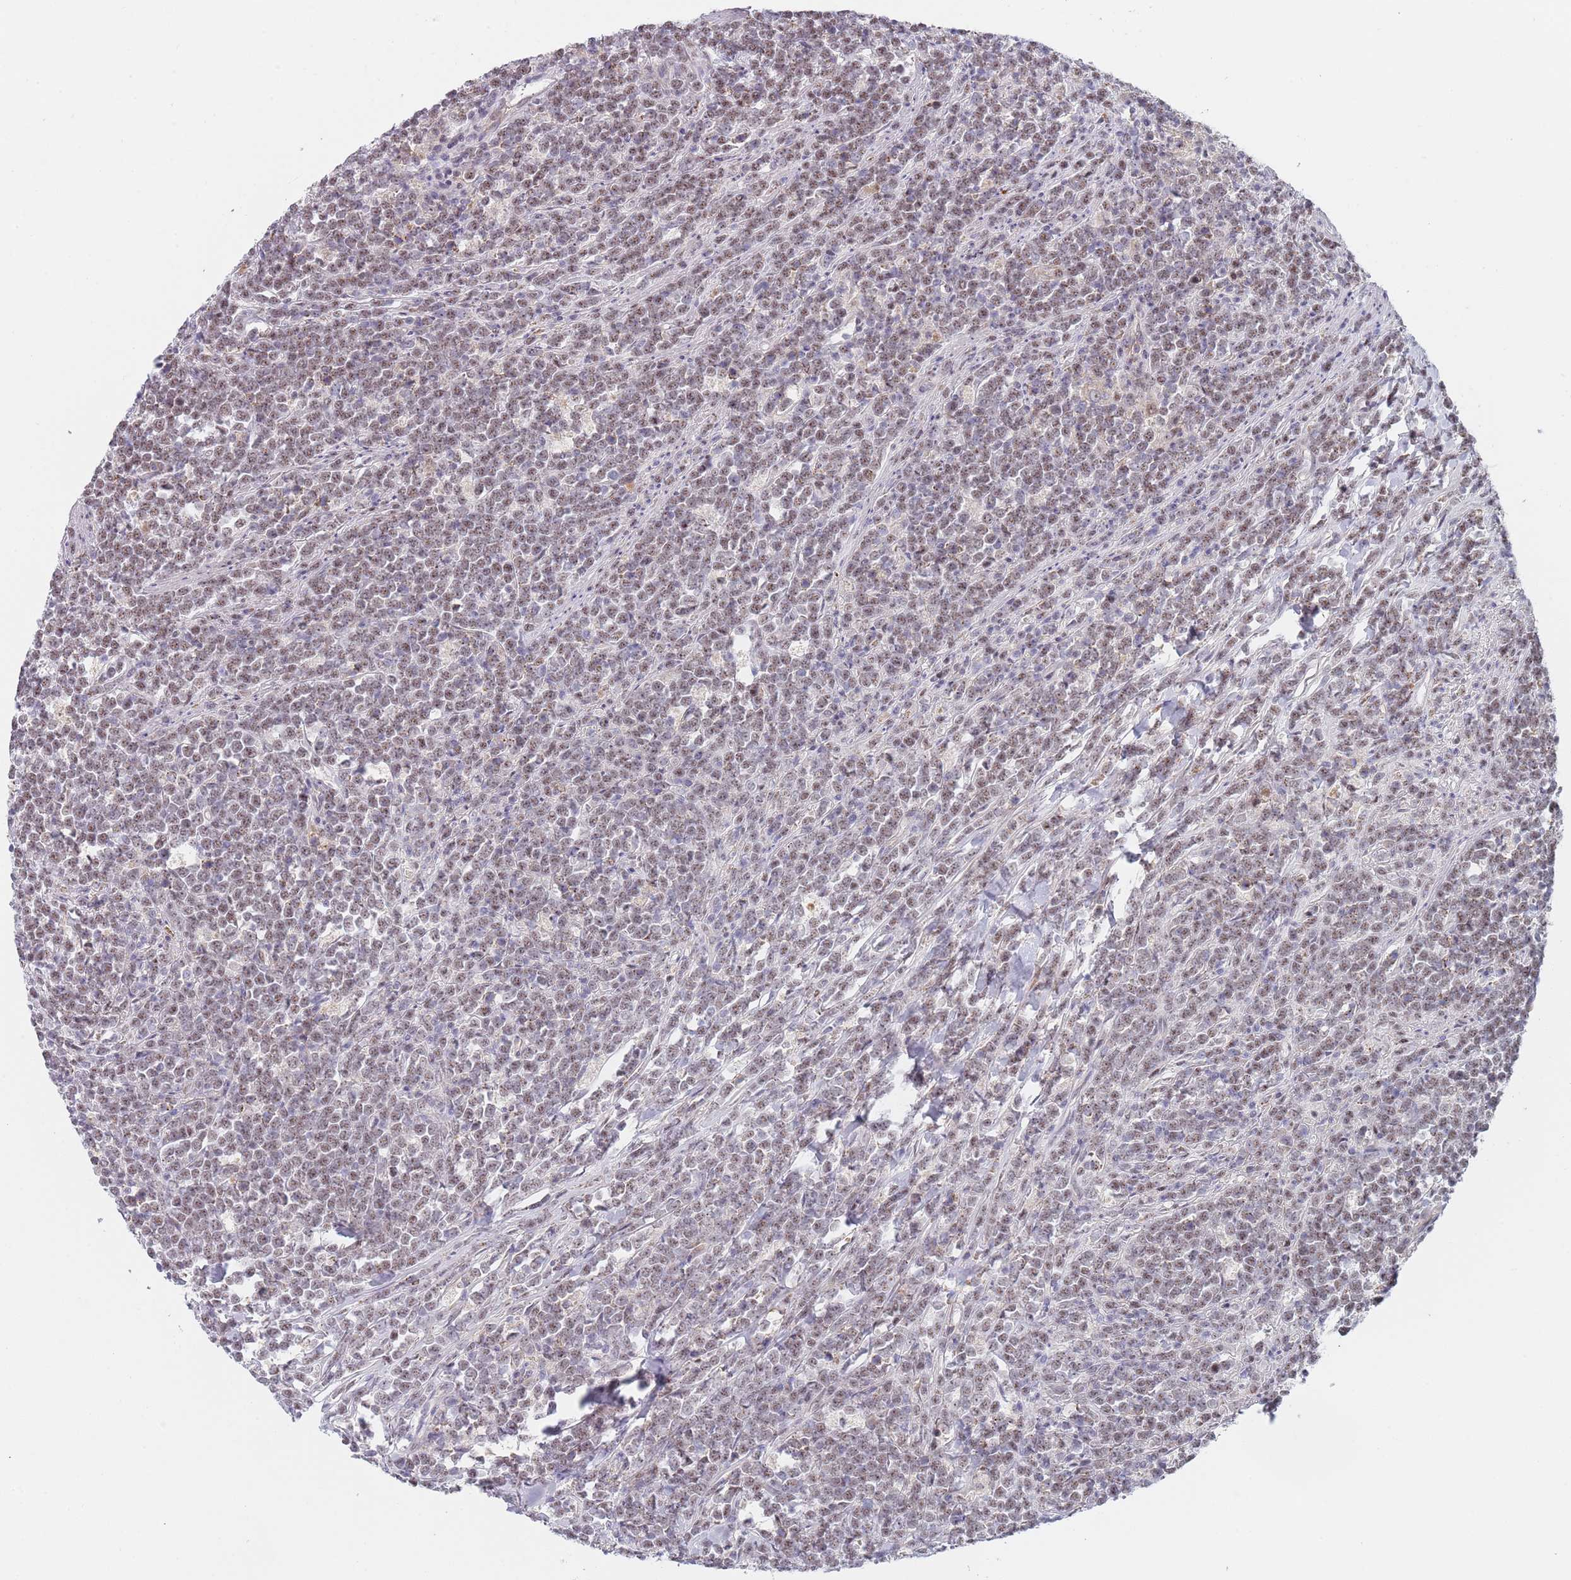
{"staining": {"intensity": "weak", "quantity": ">75%", "location": "nuclear"}, "tissue": "lymphoma", "cell_type": "Tumor cells", "image_type": "cancer", "snomed": [{"axis": "morphology", "description": "Malignant lymphoma, non-Hodgkin's type, High grade"}, {"axis": "topography", "description": "Small intestine"}, {"axis": "topography", "description": "Colon"}], "caption": "Lymphoma stained for a protein demonstrates weak nuclear positivity in tumor cells. (Stains: DAB (3,3'-diaminobenzidine) in brown, nuclei in blue, Microscopy: brightfield microscopy at high magnification).", "gene": "PLCL2", "patient": {"sex": "male", "age": 8}}